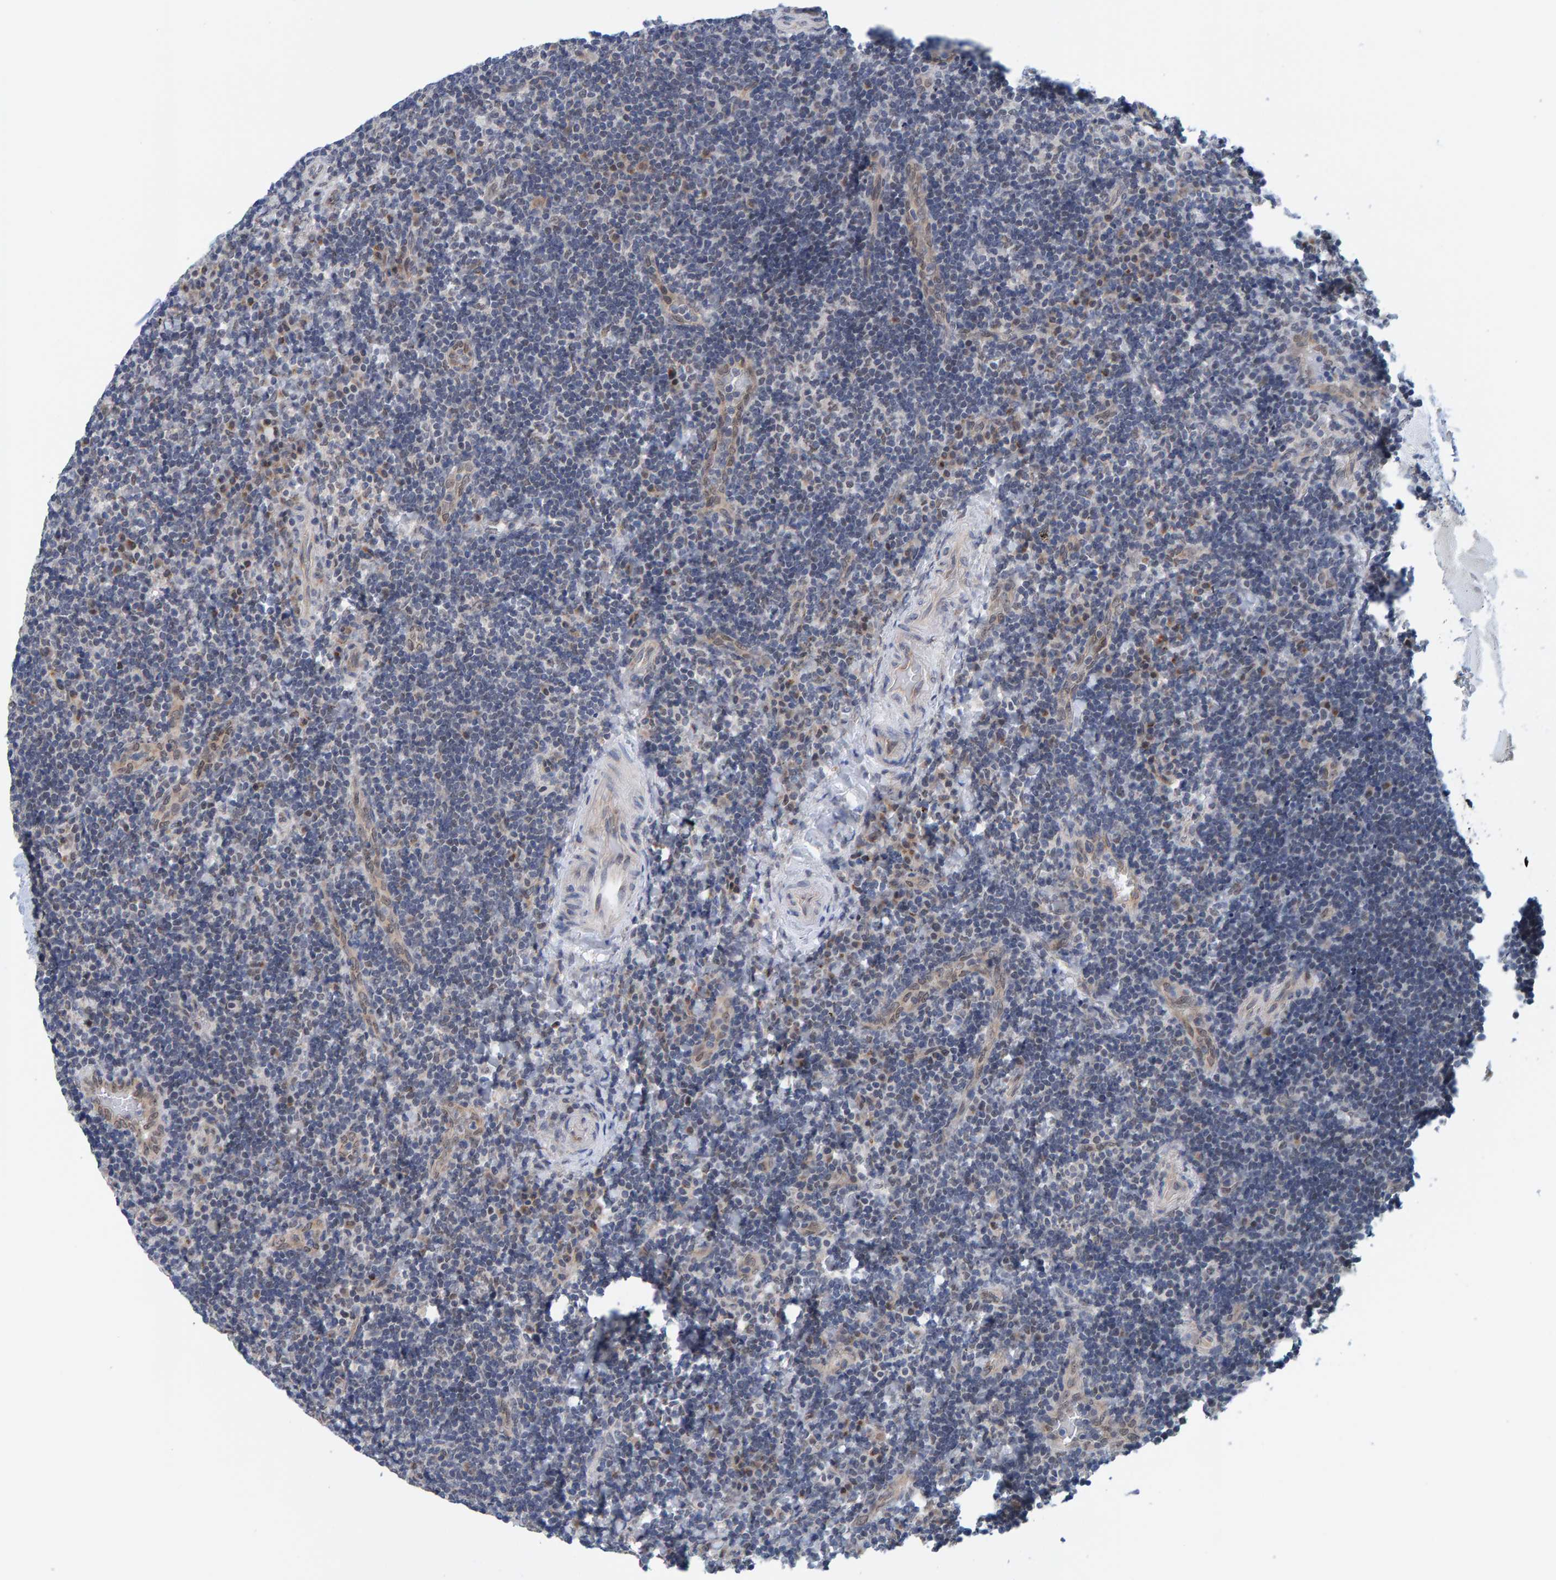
{"staining": {"intensity": "negative", "quantity": "none", "location": "none"}, "tissue": "lymphoma", "cell_type": "Tumor cells", "image_type": "cancer", "snomed": [{"axis": "morphology", "description": "Malignant lymphoma, non-Hodgkin's type, High grade"}, {"axis": "topography", "description": "Tonsil"}], "caption": "Immunohistochemistry (IHC) histopathology image of human lymphoma stained for a protein (brown), which reveals no expression in tumor cells.", "gene": "SCRN2", "patient": {"sex": "female", "age": 36}}